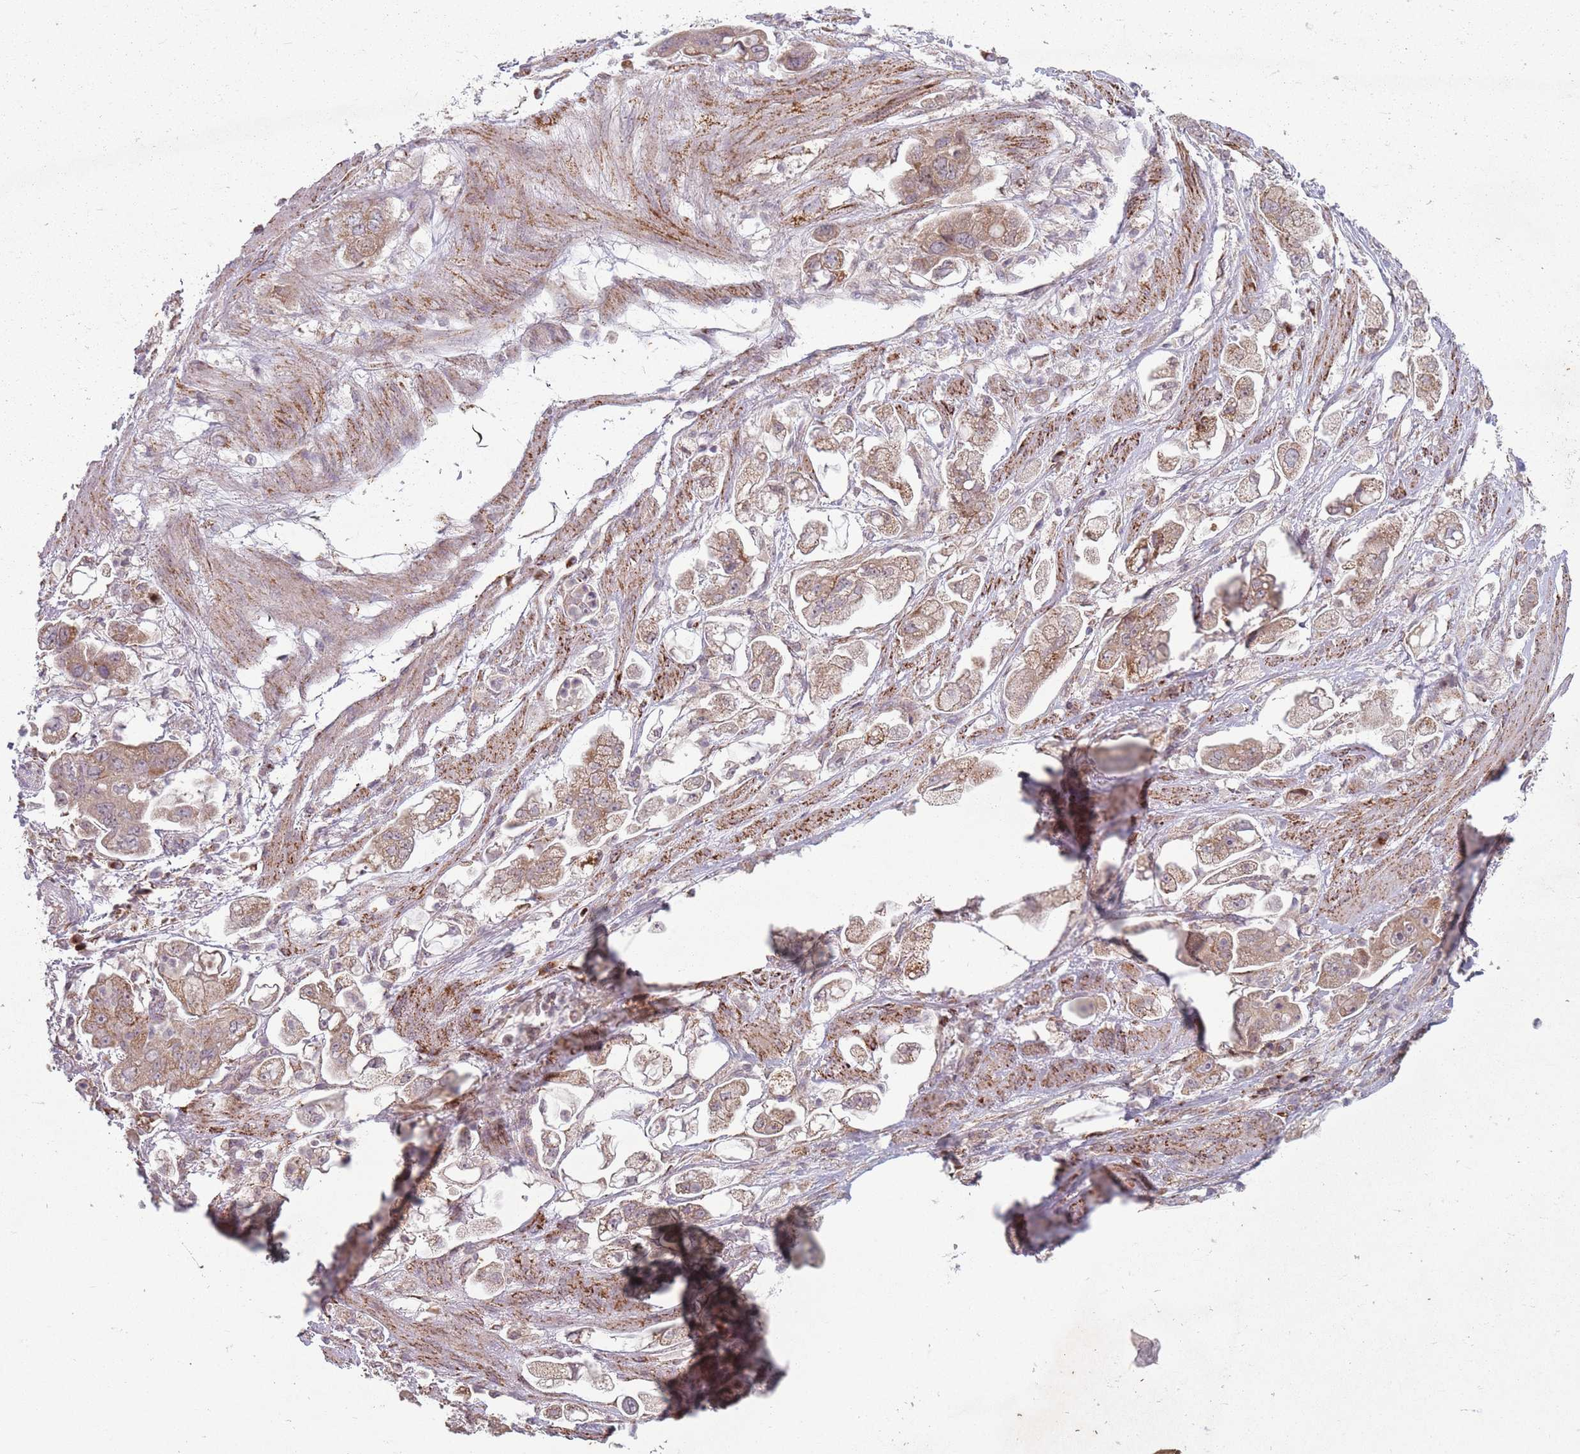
{"staining": {"intensity": "moderate", "quantity": ">75%", "location": "cytoplasmic/membranous"}, "tissue": "stomach cancer", "cell_type": "Tumor cells", "image_type": "cancer", "snomed": [{"axis": "morphology", "description": "Adenocarcinoma, NOS"}, {"axis": "topography", "description": "Stomach"}], "caption": "Brown immunohistochemical staining in human stomach cancer (adenocarcinoma) shows moderate cytoplasmic/membranous positivity in approximately >75% of tumor cells.", "gene": "OR10Q1", "patient": {"sex": "male", "age": 62}}